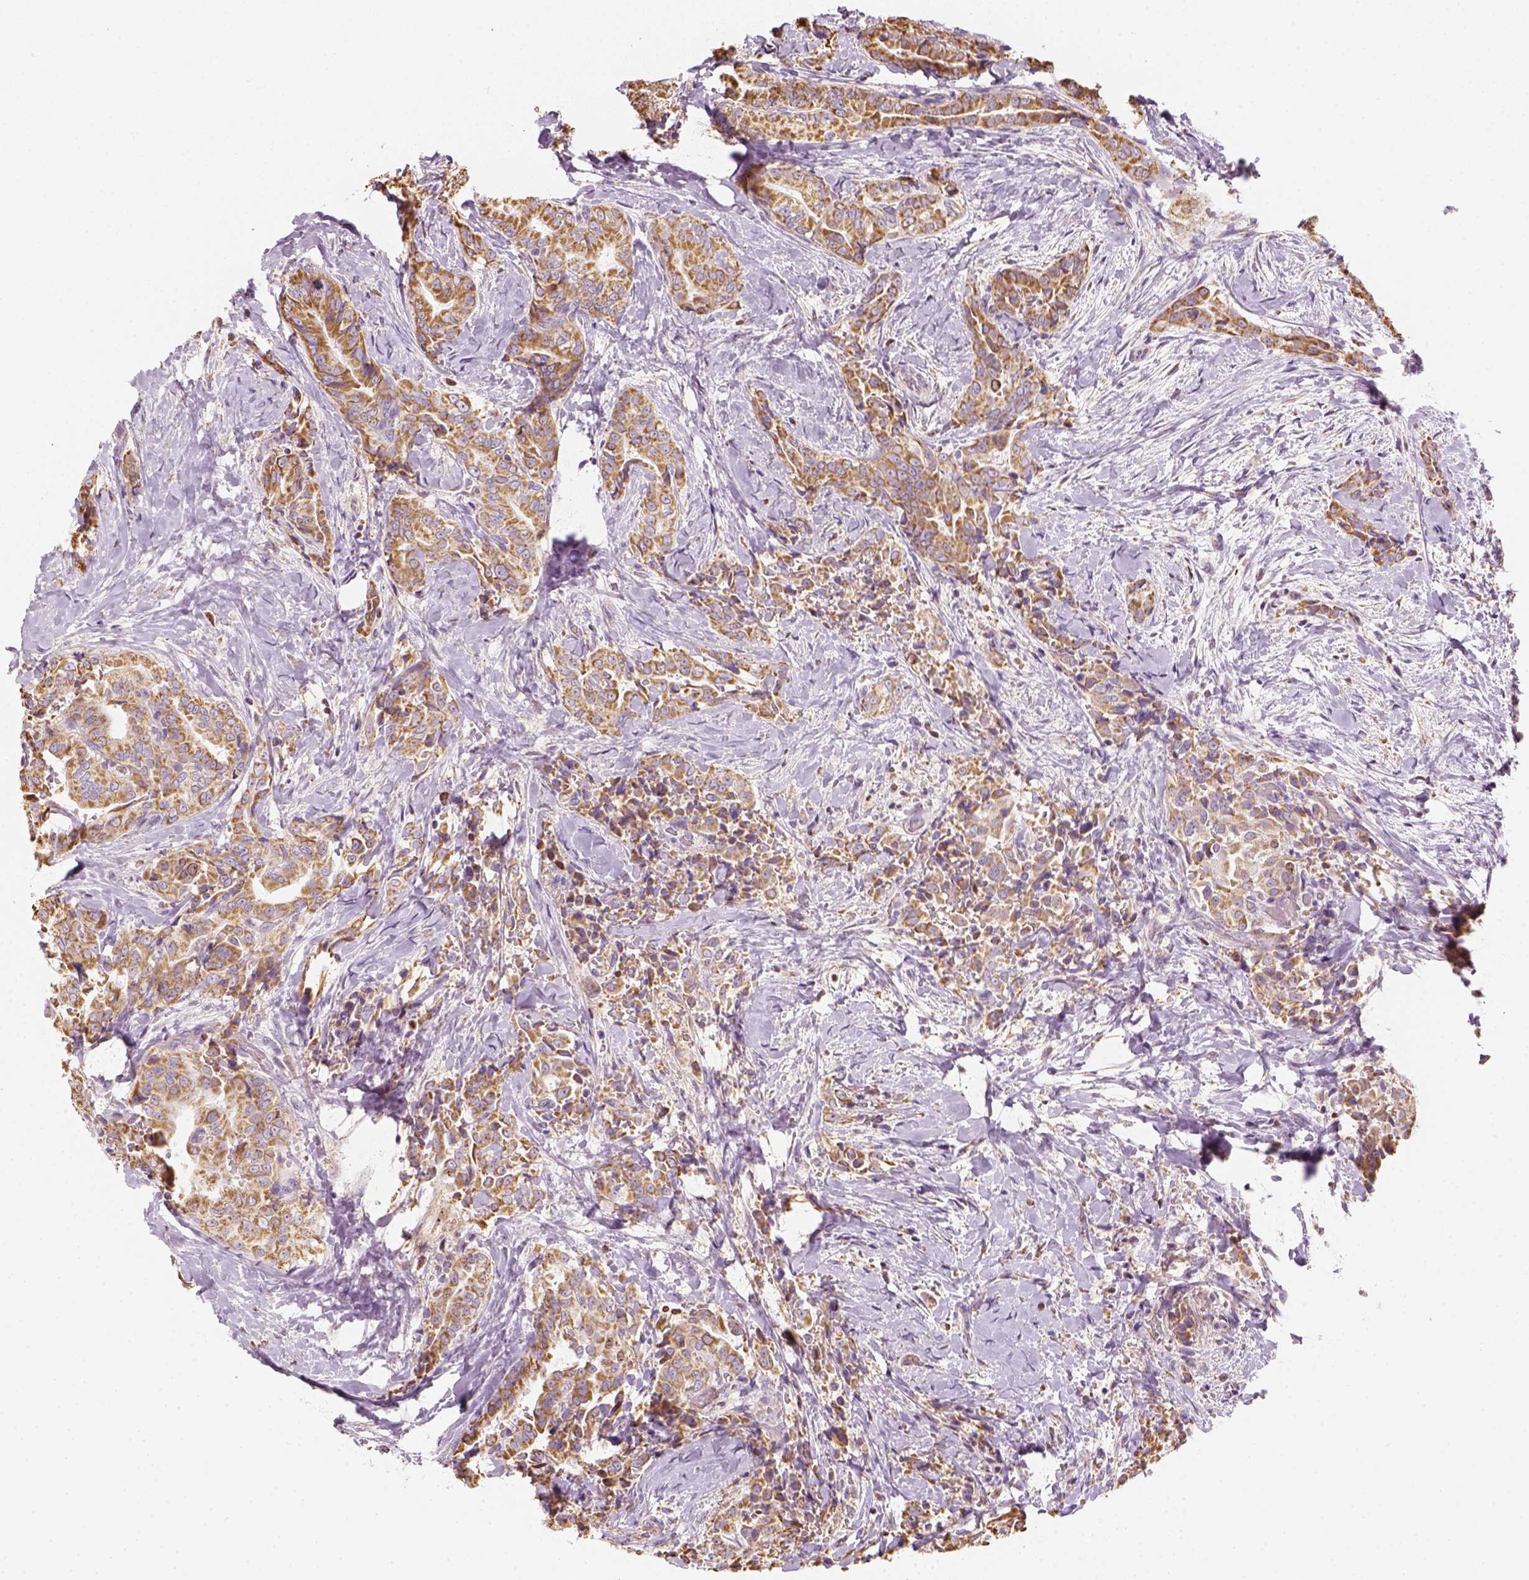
{"staining": {"intensity": "moderate", "quantity": ">75%", "location": "cytoplasmic/membranous"}, "tissue": "thyroid cancer", "cell_type": "Tumor cells", "image_type": "cancer", "snomed": [{"axis": "morphology", "description": "Papillary adenocarcinoma, NOS"}, {"axis": "topography", "description": "Thyroid gland"}], "caption": "Immunohistochemistry image of thyroid cancer stained for a protein (brown), which exhibits medium levels of moderate cytoplasmic/membranous expression in about >75% of tumor cells.", "gene": "LCA5", "patient": {"sex": "male", "age": 61}}